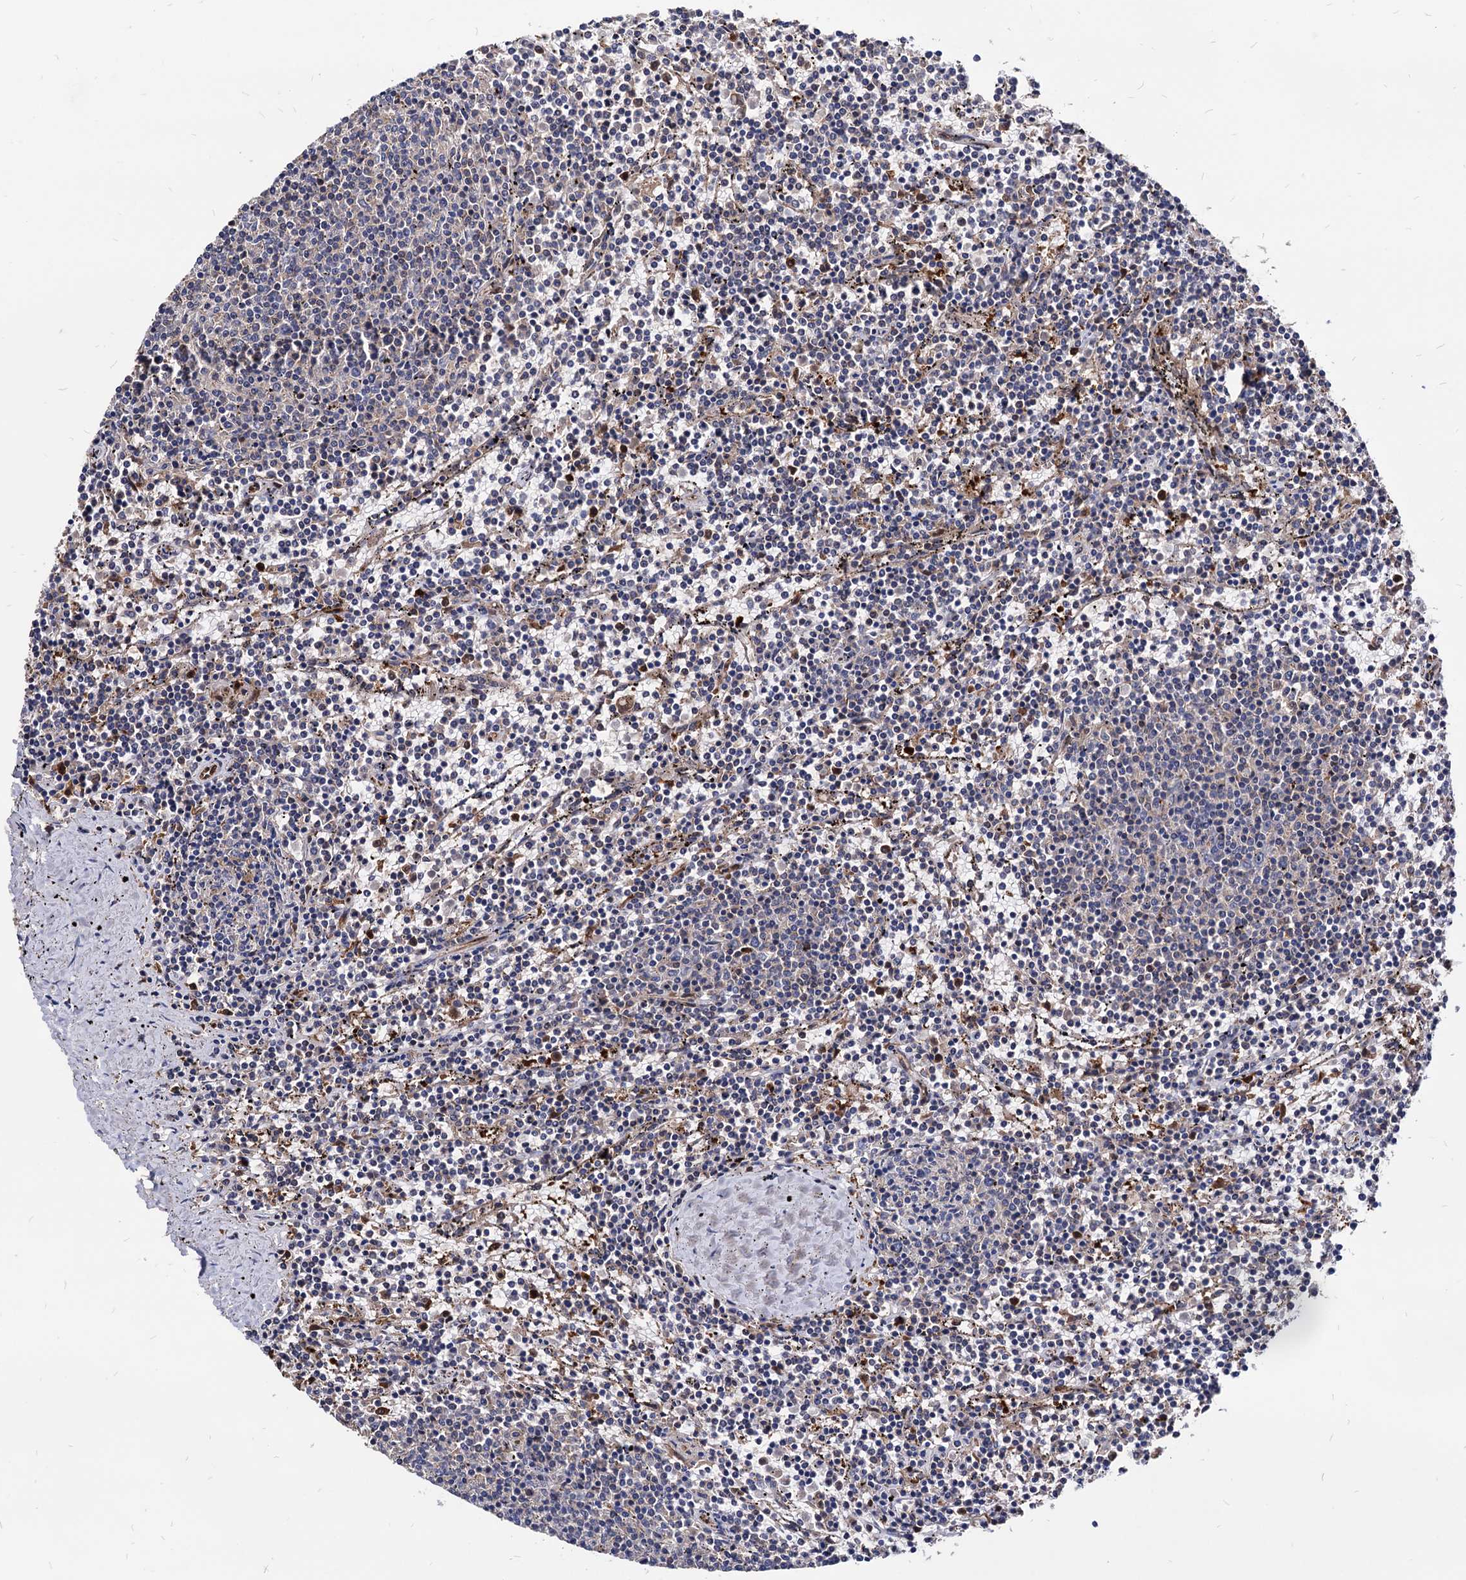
{"staining": {"intensity": "negative", "quantity": "none", "location": "none"}, "tissue": "lymphoma", "cell_type": "Tumor cells", "image_type": "cancer", "snomed": [{"axis": "morphology", "description": "Malignant lymphoma, non-Hodgkin's type, Low grade"}, {"axis": "topography", "description": "Spleen"}], "caption": "A histopathology image of lymphoma stained for a protein reveals no brown staining in tumor cells.", "gene": "CPPED1", "patient": {"sex": "female", "age": 50}}